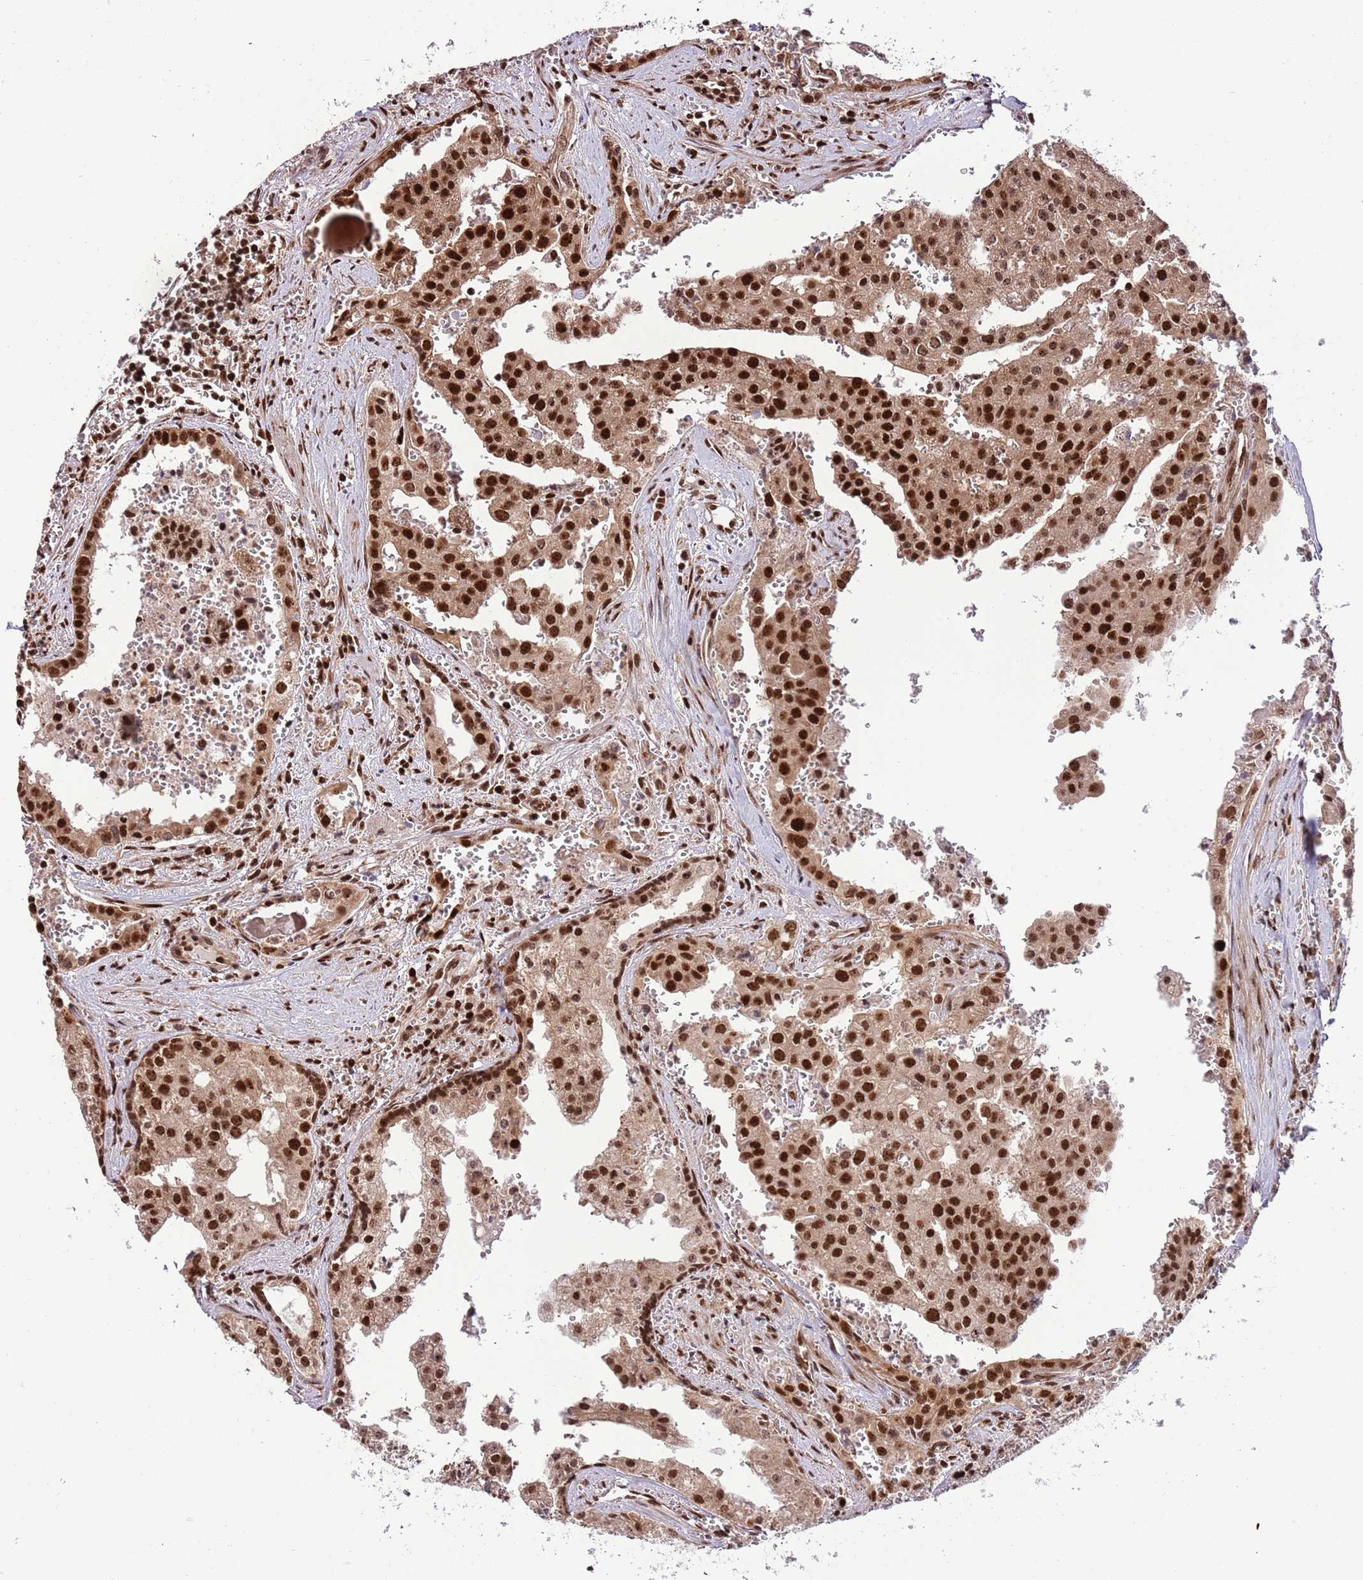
{"staining": {"intensity": "strong", "quantity": ">75%", "location": "nuclear"}, "tissue": "prostate cancer", "cell_type": "Tumor cells", "image_type": "cancer", "snomed": [{"axis": "morphology", "description": "Adenocarcinoma, High grade"}, {"axis": "topography", "description": "Prostate"}], "caption": "A high-resolution histopathology image shows IHC staining of adenocarcinoma (high-grade) (prostate), which exhibits strong nuclear expression in about >75% of tumor cells.", "gene": "RIF1", "patient": {"sex": "male", "age": 68}}